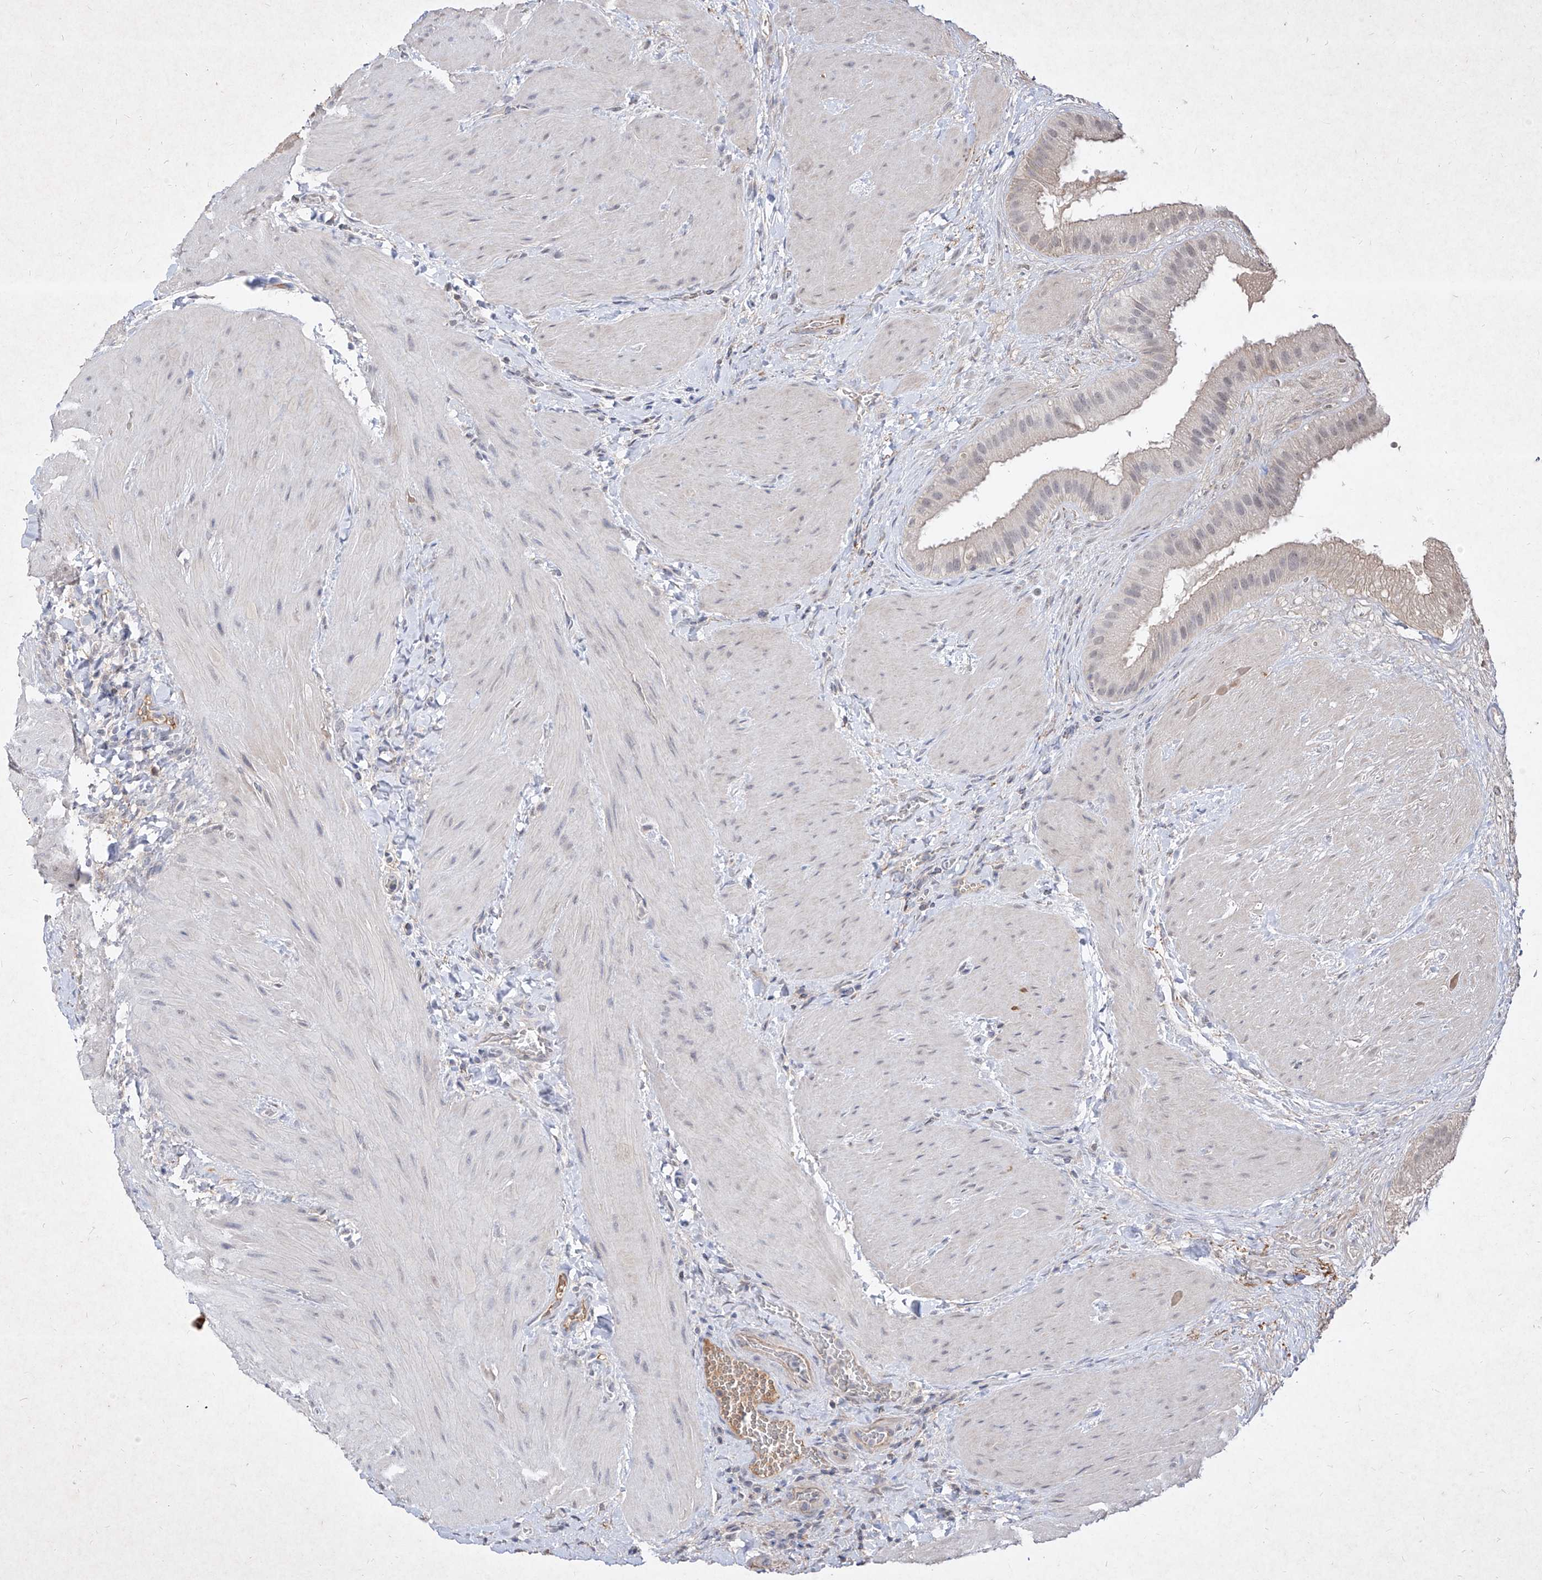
{"staining": {"intensity": "negative", "quantity": "none", "location": "none"}, "tissue": "gallbladder", "cell_type": "Glandular cells", "image_type": "normal", "snomed": [{"axis": "morphology", "description": "Normal tissue, NOS"}, {"axis": "topography", "description": "Gallbladder"}], "caption": "Photomicrograph shows no significant protein positivity in glandular cells of unremarkable gallbladder. The staining was performed using DAB to visualize the protein expression in brown, while the nuclei were stained in blue with hematoxylin (Magnification: 20x).", "gene": "C4A", "patient": {"sex": "male", "age": 55}}